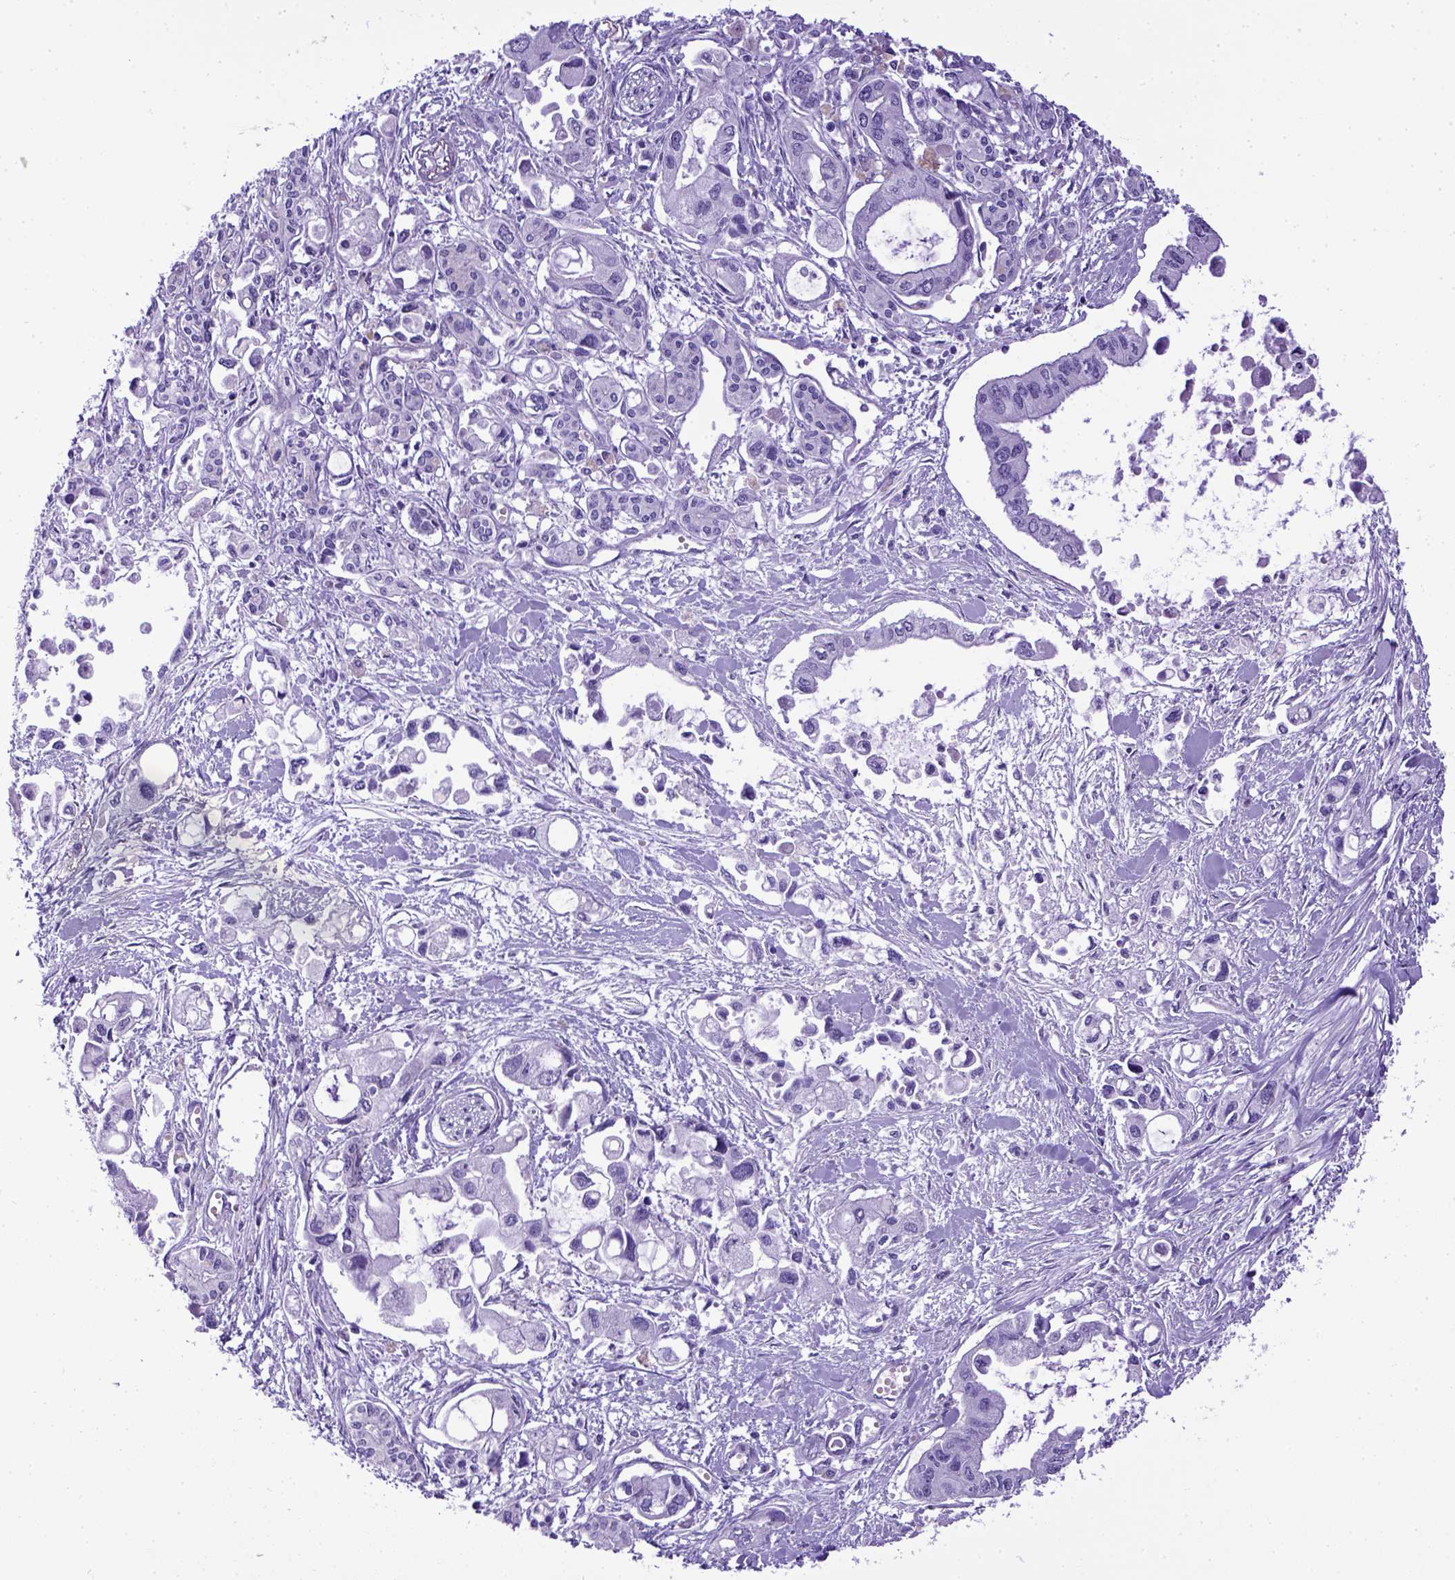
{"staining": {"intensity": "negative", "quantity": "none", "location": "none"}, "tissue": "pancreatic cancer", "cell_type": "Tumor cells", "image_type": "cancer", "snomed": [{"axis": "morphology", "description": "Adenocarcinoma, NOS"}, {"axis": "topography", "description": "Pancreas"}], "caption": "This image is of pancreatic adenocarcinoma stained with immunohistochemistry to label a protein in brown with the nuclei are counter-stained blue. There is no expression in tumor cells.", "gene": "ITIH4", "patient": {"sex": "female", "age": 61}}